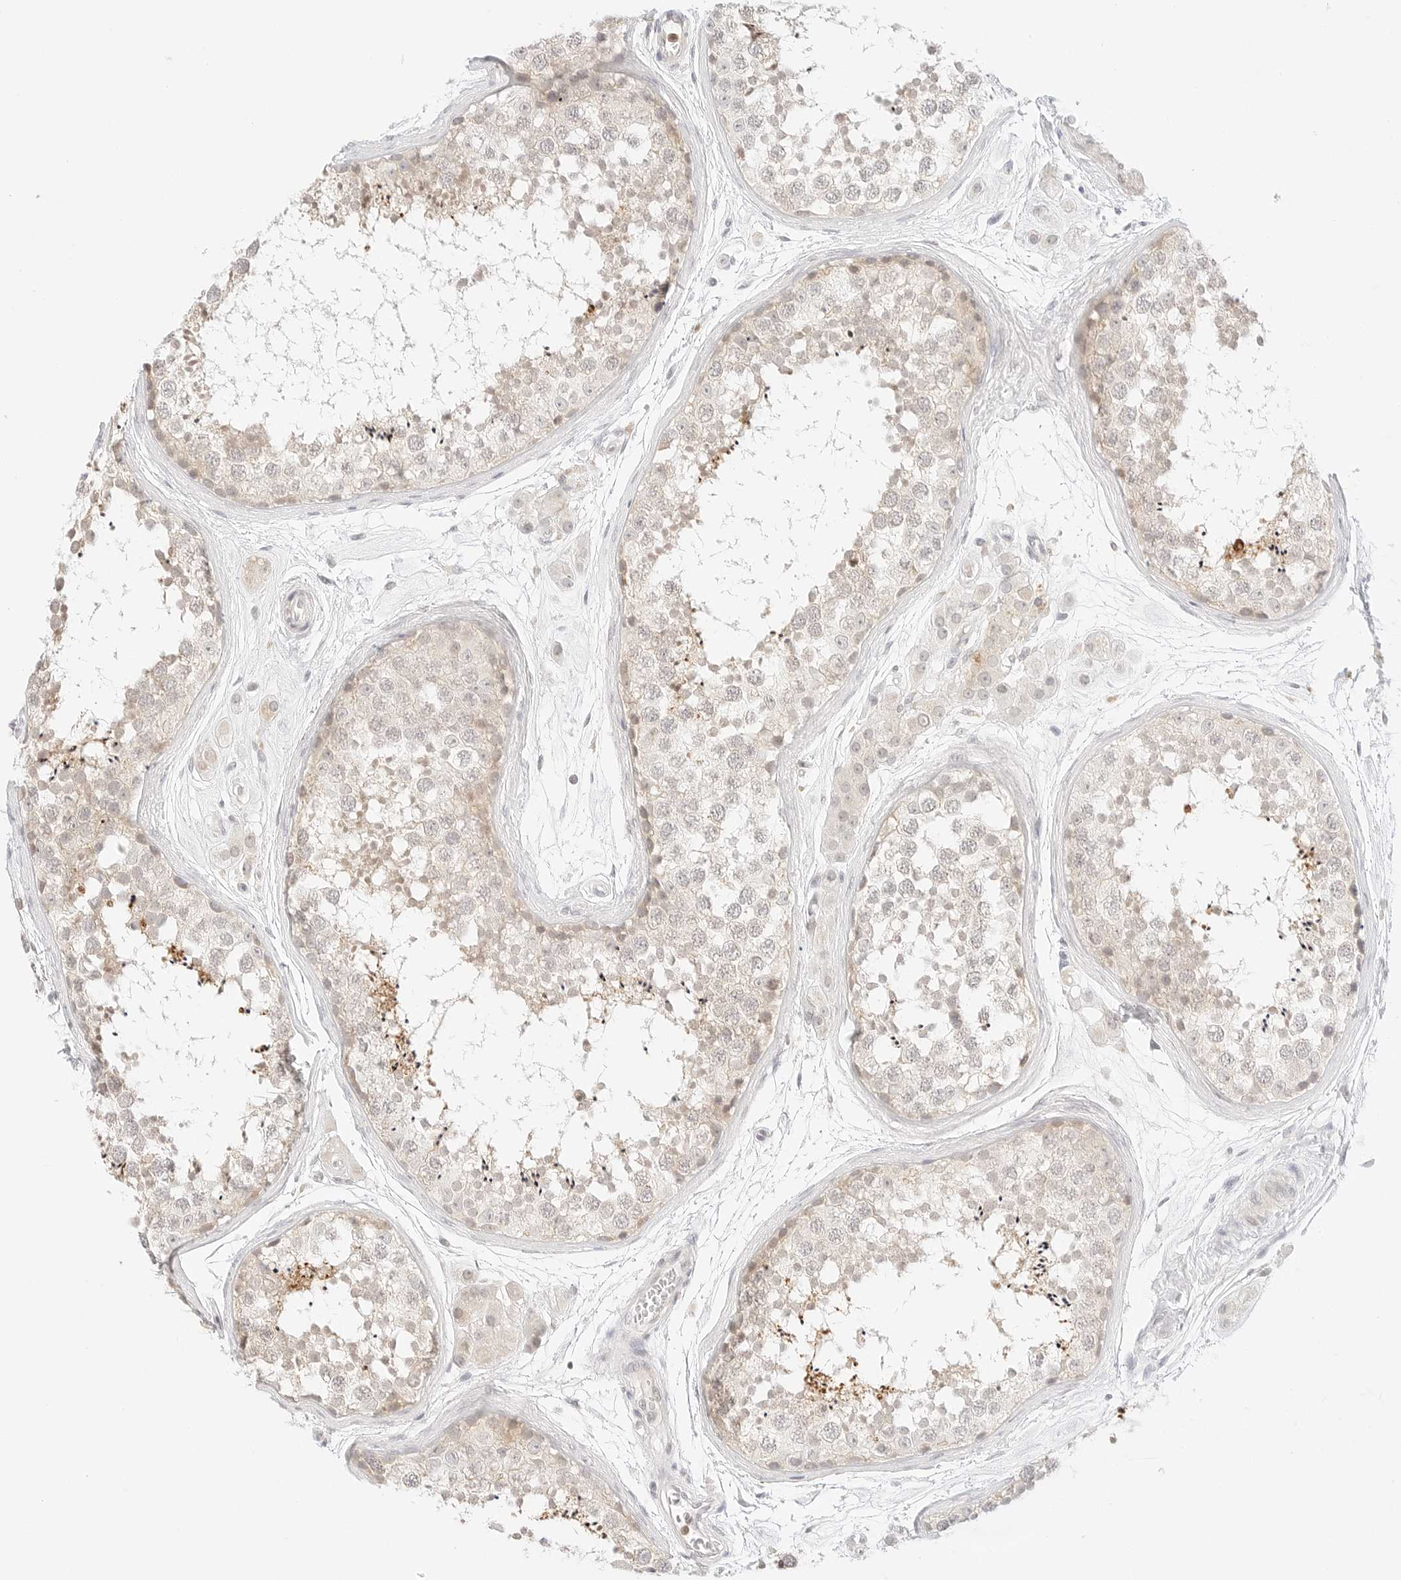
{"staining": {"intensity": "moderate", "quantity": "<25%", "location": "cytoplasmic/membranous"}, "tissue": "testis", "cell_type": "Cells in seminiferous ducts", "image_type": "normal", "snomed": [{"axis": "morphology", "description": "Normal tissue, NOS"}, {"axis": "topography", "description": "Testis"}], "caption": "Immunohistochemical staining of normal human testis displays moderate cytoplasmic/membranous protein positivity in about <25% of cells in seminiferous ducts. (DAB IHC, brown staining for protein, blue staining for nuclei).", "gene": "GNAS", "patient": {"sex": "male", "age": 56}}